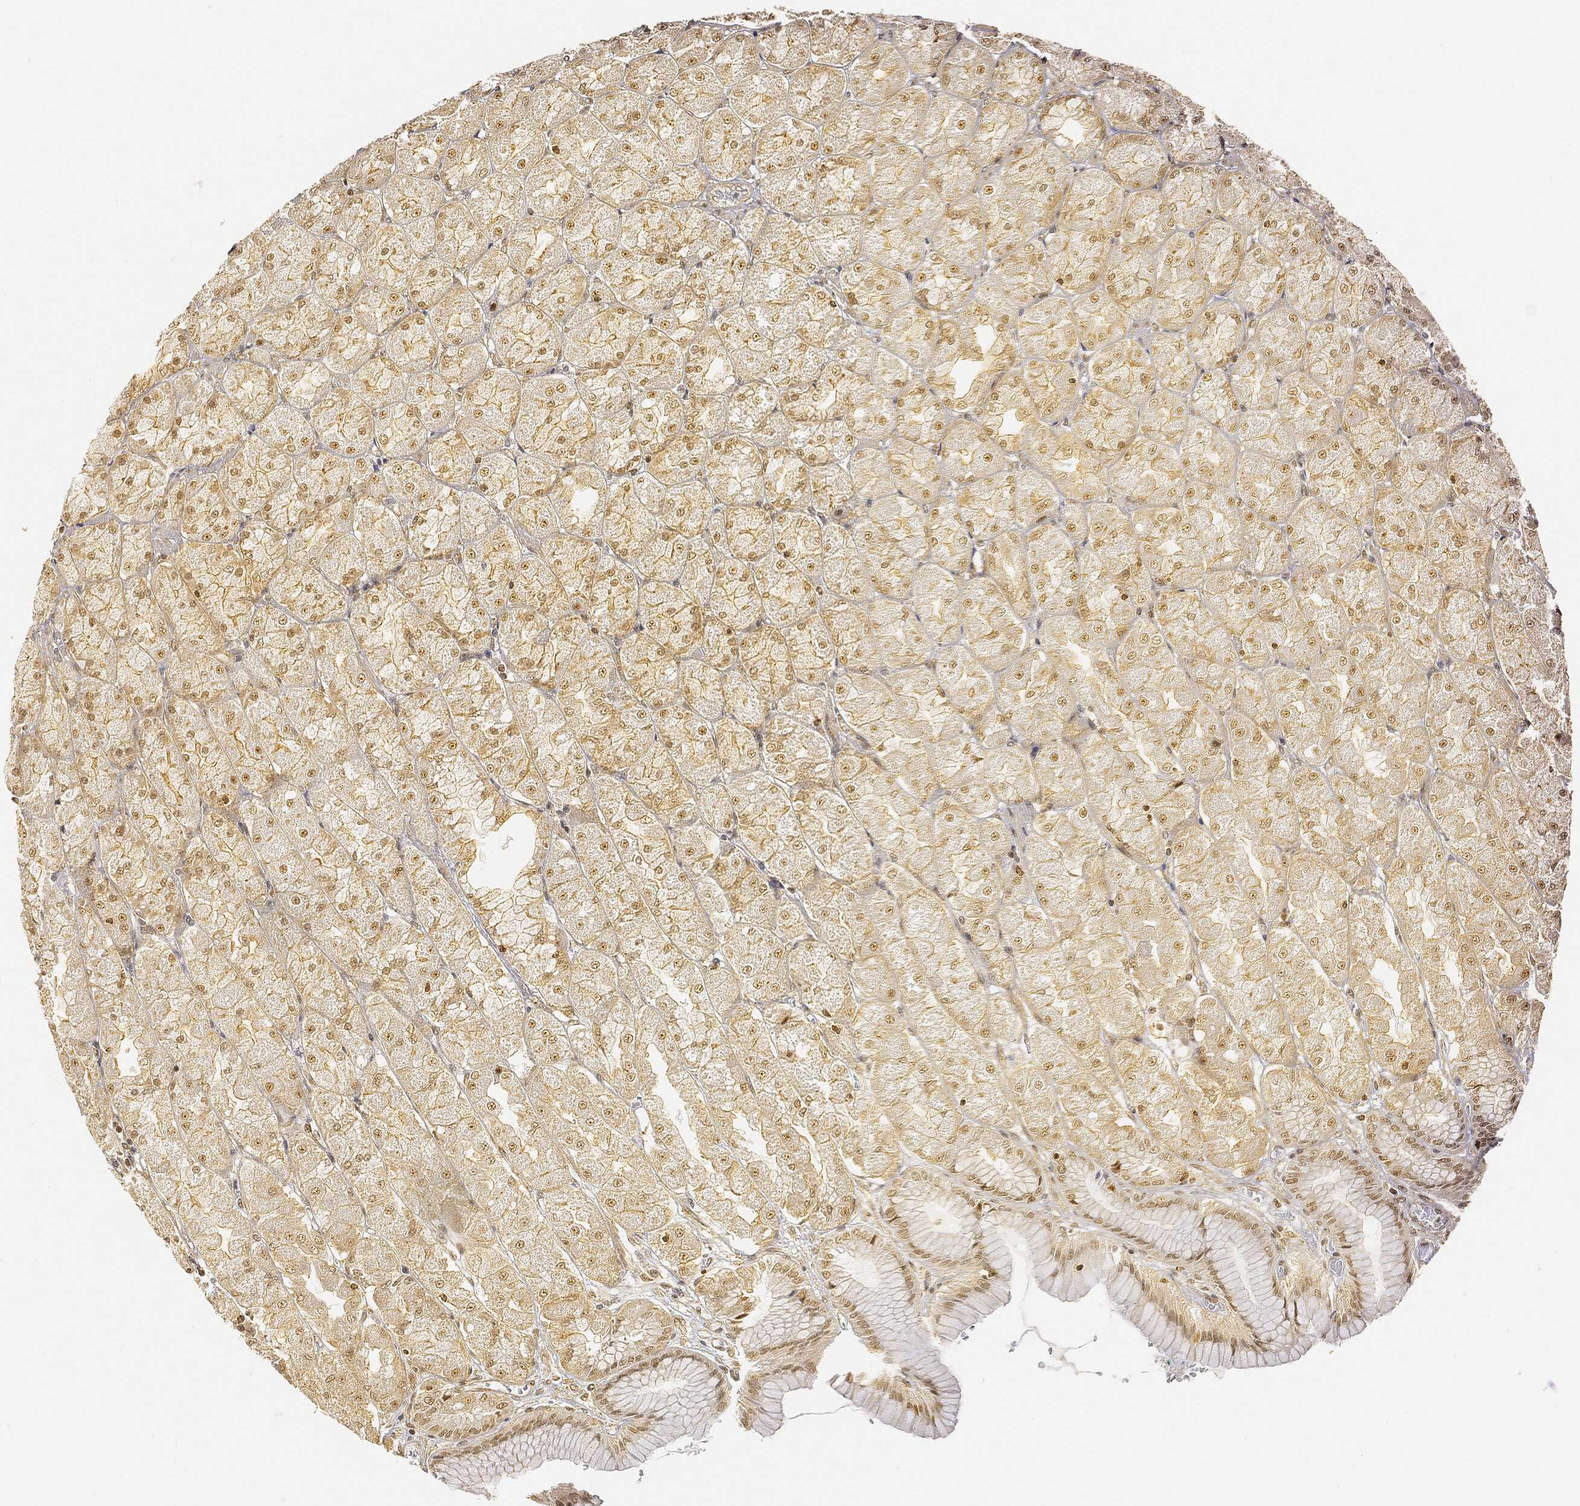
{"staining": {"intensity": "moderate", "quantity": ">75%", "location": "cytoplasmic/membranous,nuclear"}, "tissue": "stomach", "cell_type": "Glandular cells", "image_type": "normal", "snomed": [{"axis": "morphology", "description": "Normal tissue, NOS"}, {"axis": "morphology", "description": "Adenocarcinoma, NOS"}, {"axis": "morphology", "description": "Adenocarcinoma, High grade"}, {"axis": "topography", "description": "Stomach, upper"}, {"axis": "topography", "description": "Stomach"}], "caption": "Immunohistochemical staining of benign human stomach reveals >75% levels of moderate cytoplasmic/membranous,nuclear protein staining in about >75% of glandular cells.", "gene": "RSRC2", "patient": {"sex": "female", "age": 65}}